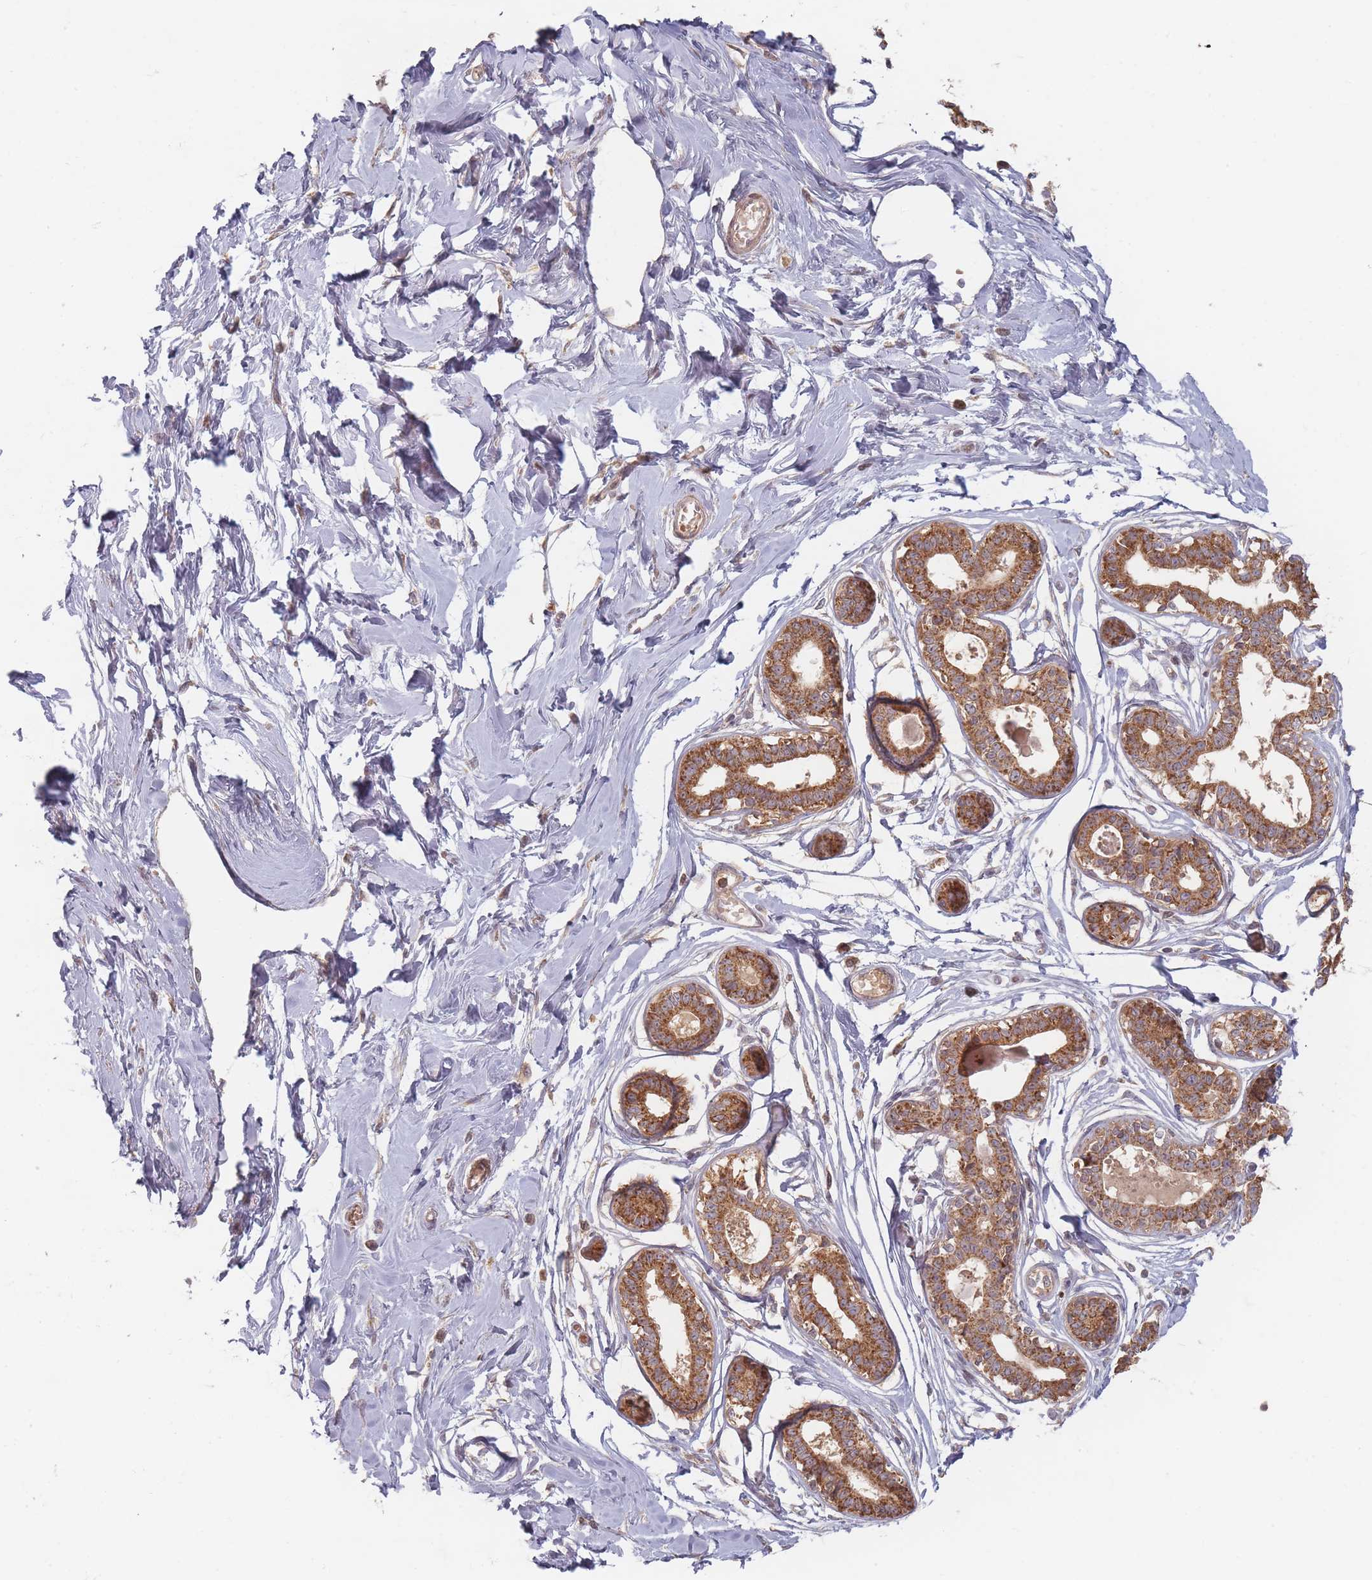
{"staining": {"intensity": "negative", "quantity": "none", "location": "none"}, "tissue": "breast", "cell_type": "Adipocytes", "image_type": "normal", "snomed": [{"axis": "morphology", "description": "Normal tissue, NOS"}, {"axis": "topography", "description": "Breast"}], "caption": "IHC histopathology image of benign breast stained for a protein (brown), which displays no expression in adipocytes. (Stains: DAB immunohistochemistry with hematoxylin counter stain, Microscopy: brightfield microscopy at high magnification).", "gene": "OR2M4", "patient": {"sex": "female", "age": 45}}